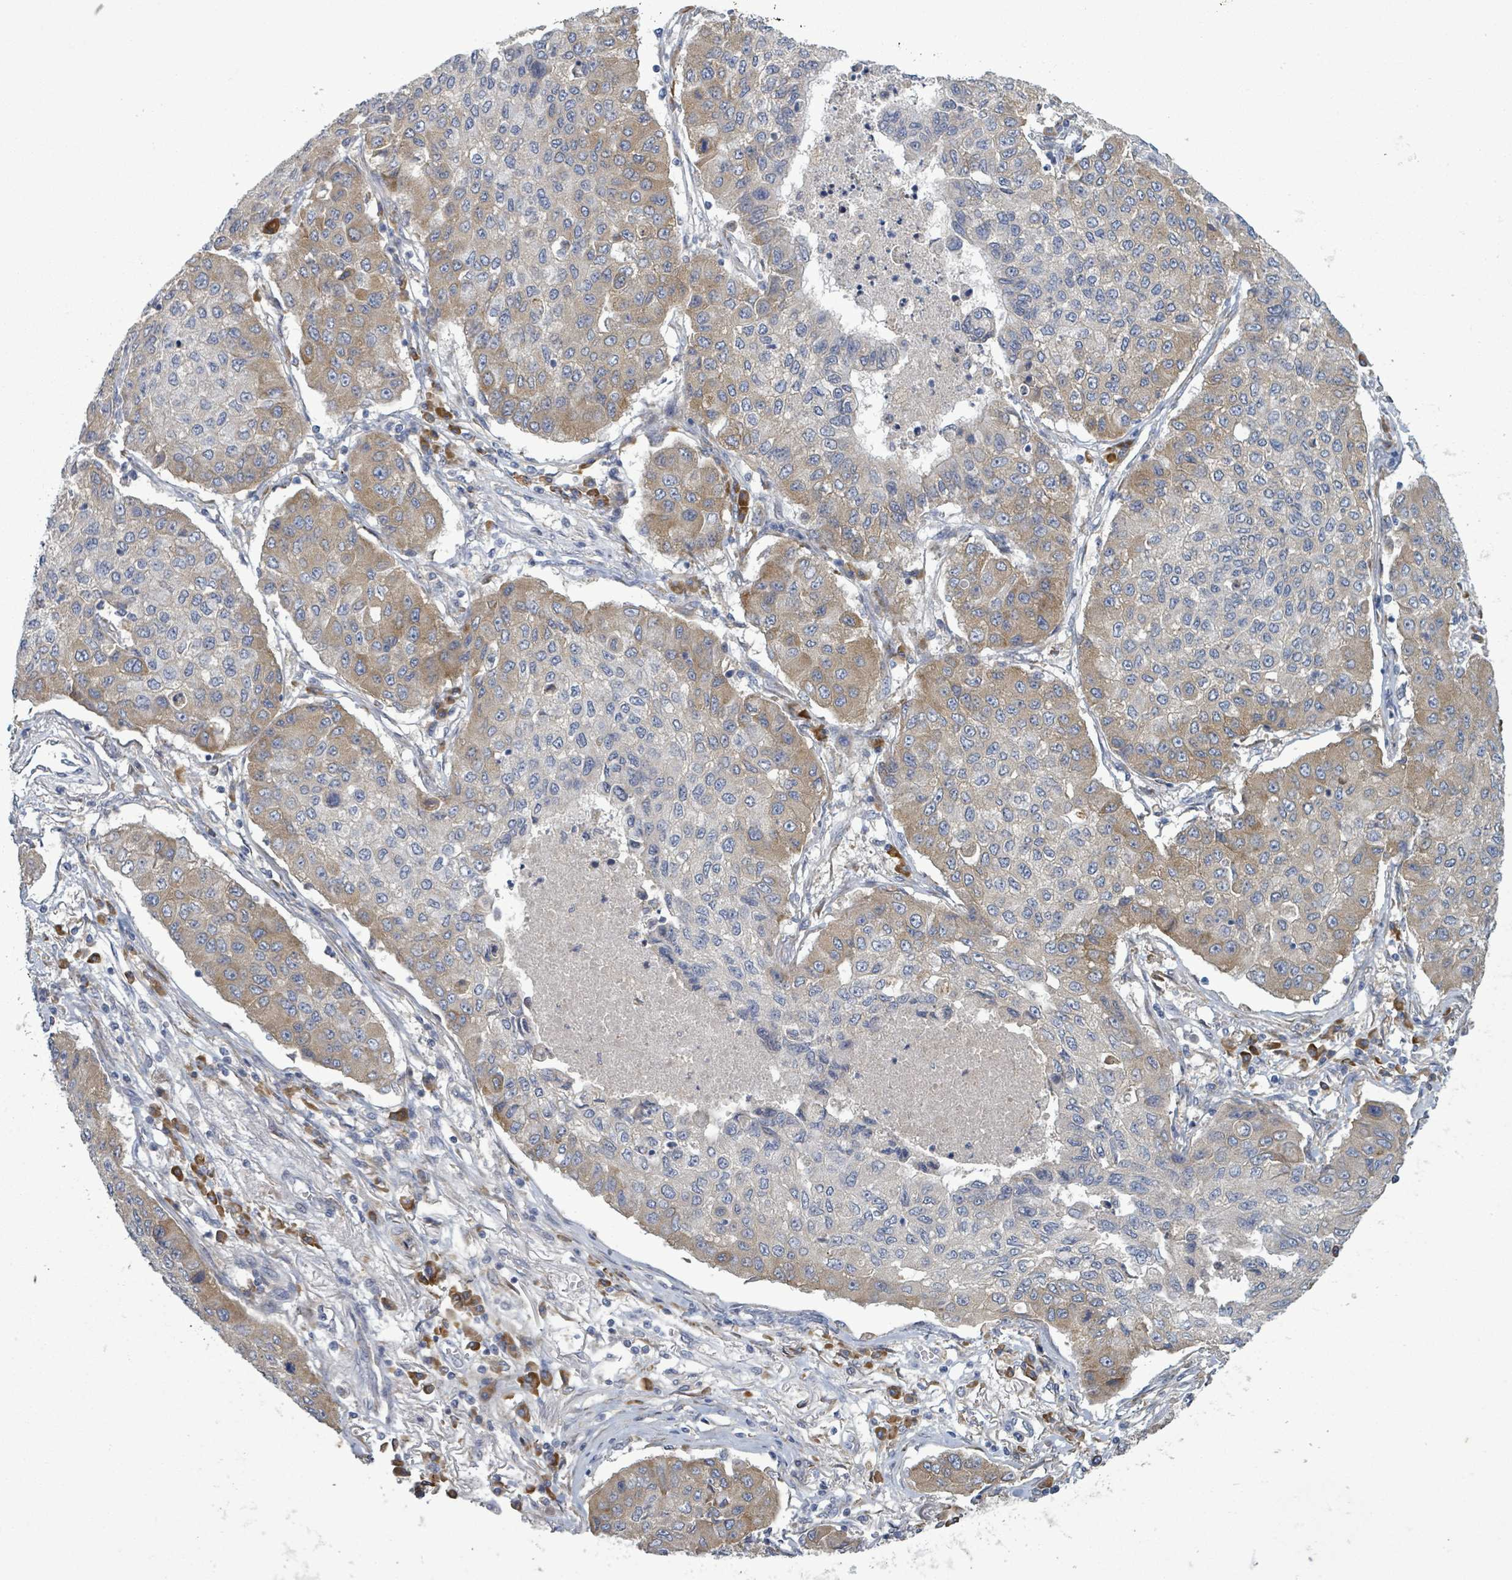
{"staining": {"intensity": "moderate", "quantity": "<25%", "location": "cytoplasmic/membranous"}, "tissue": "lung cancer", "cell_type": "Tumor cells", "image_type": "cancer", "snomed": [{"axis": "morphology", "description": "Squamous cell carcinoma, NOS"}, {"axis": "topography", "description": "Lung"}], "caption": "Protein expression analysis of lung cancer shows moderate cytoplasmic/membranous positivity in approximately <25% of tumor cells. Nuclei are stained in blue.", "gene": "ATP13A1", "patient": {"sex": "male", "age": 74}}